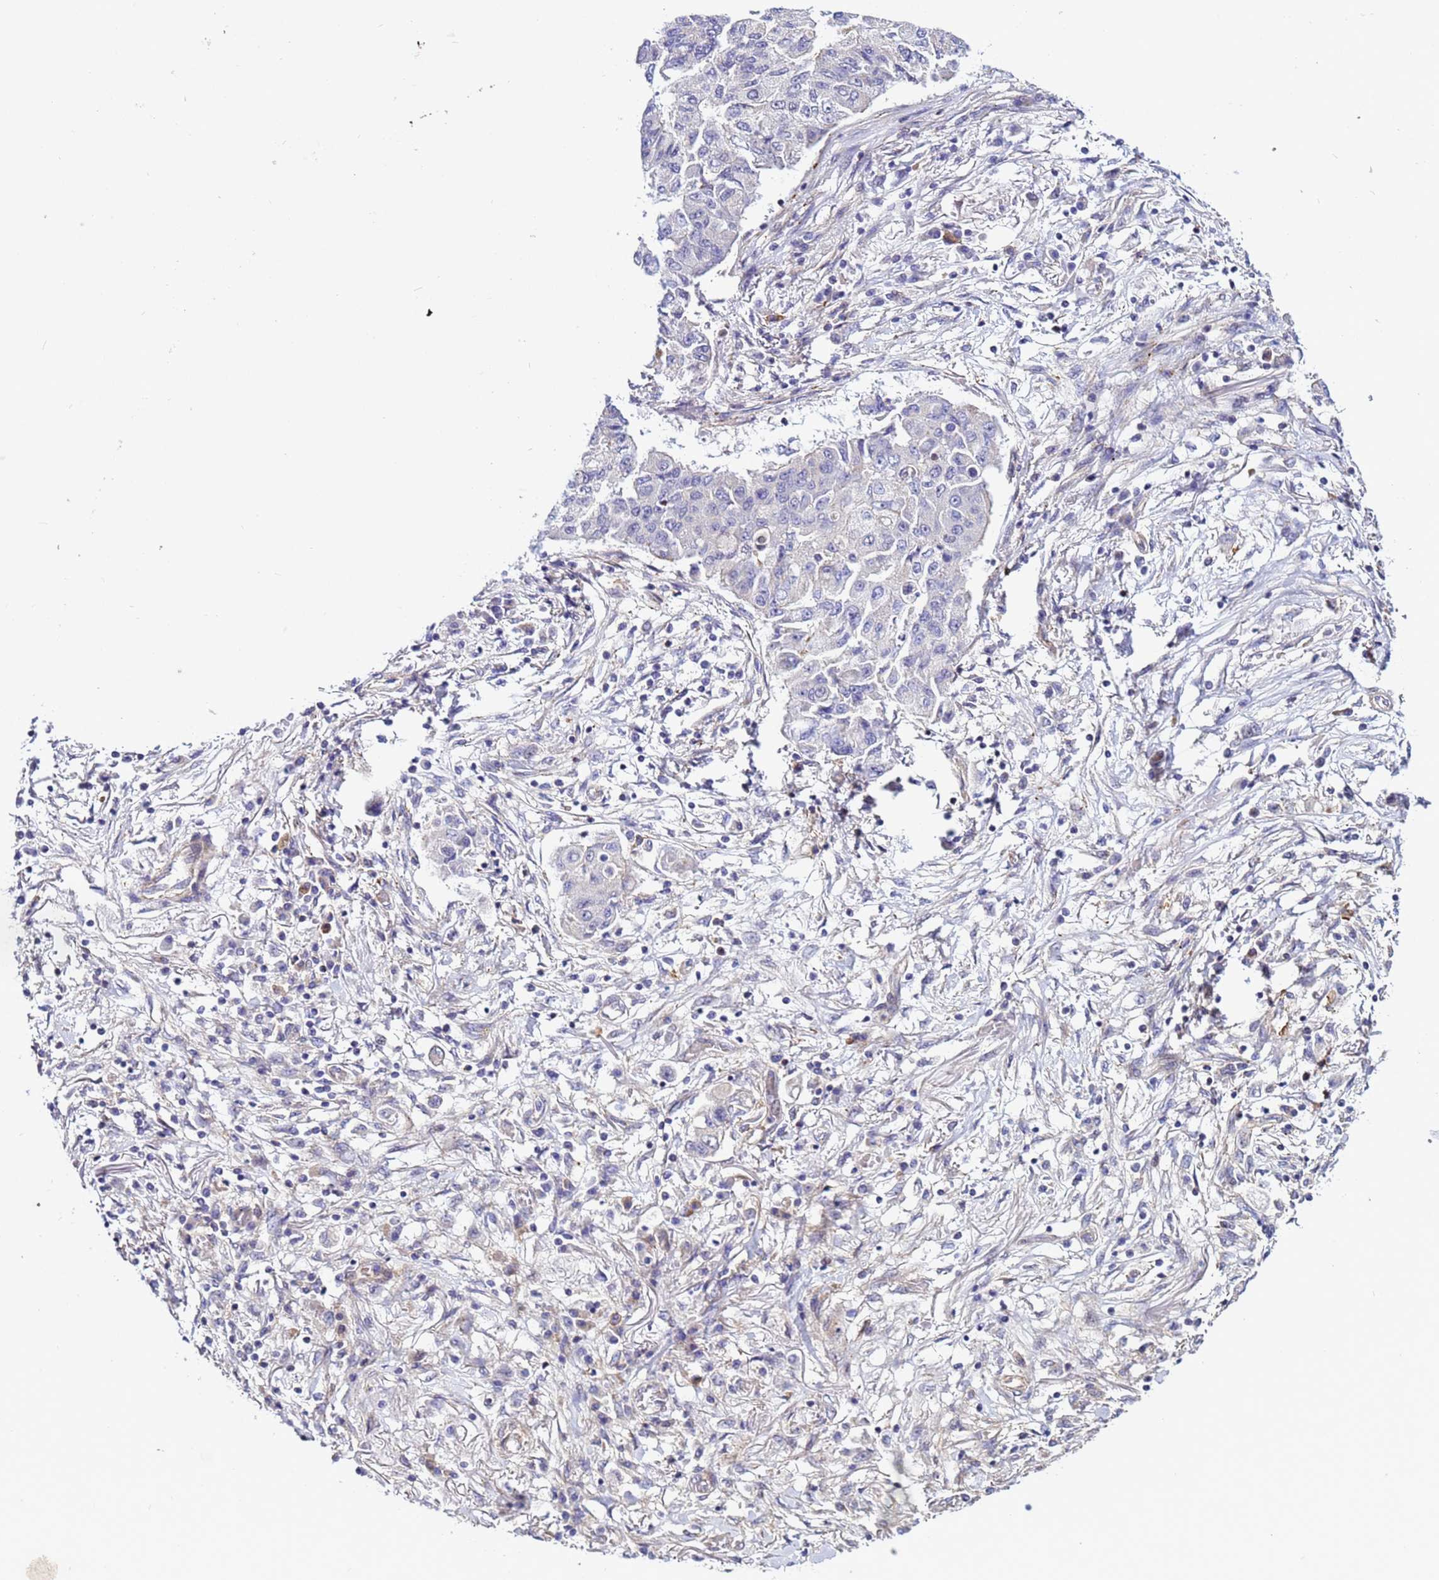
{"staining": {"intensity": "negative", "quantity": "none", "location": "none"}, "tissue": "lung cancer", "cell_type": "Tumor cells", "image_type": "cancer", "snomed": [{"axis": "morphology", "description": "Squamous cell carcinoma, NOS"}, {"axis": "topography", "description": "Lung"}], "caption": "Immunohistochemistry (IHC) micrograph of neoplastic tissue: lung cancer (squamous cell carcinoma) stained with DAB (3,3'-diaminobenzidine) displays no significant protein positivity in tumor cells.", "gene": "STK38", "patient": {"sex": "male", "age": 74}}